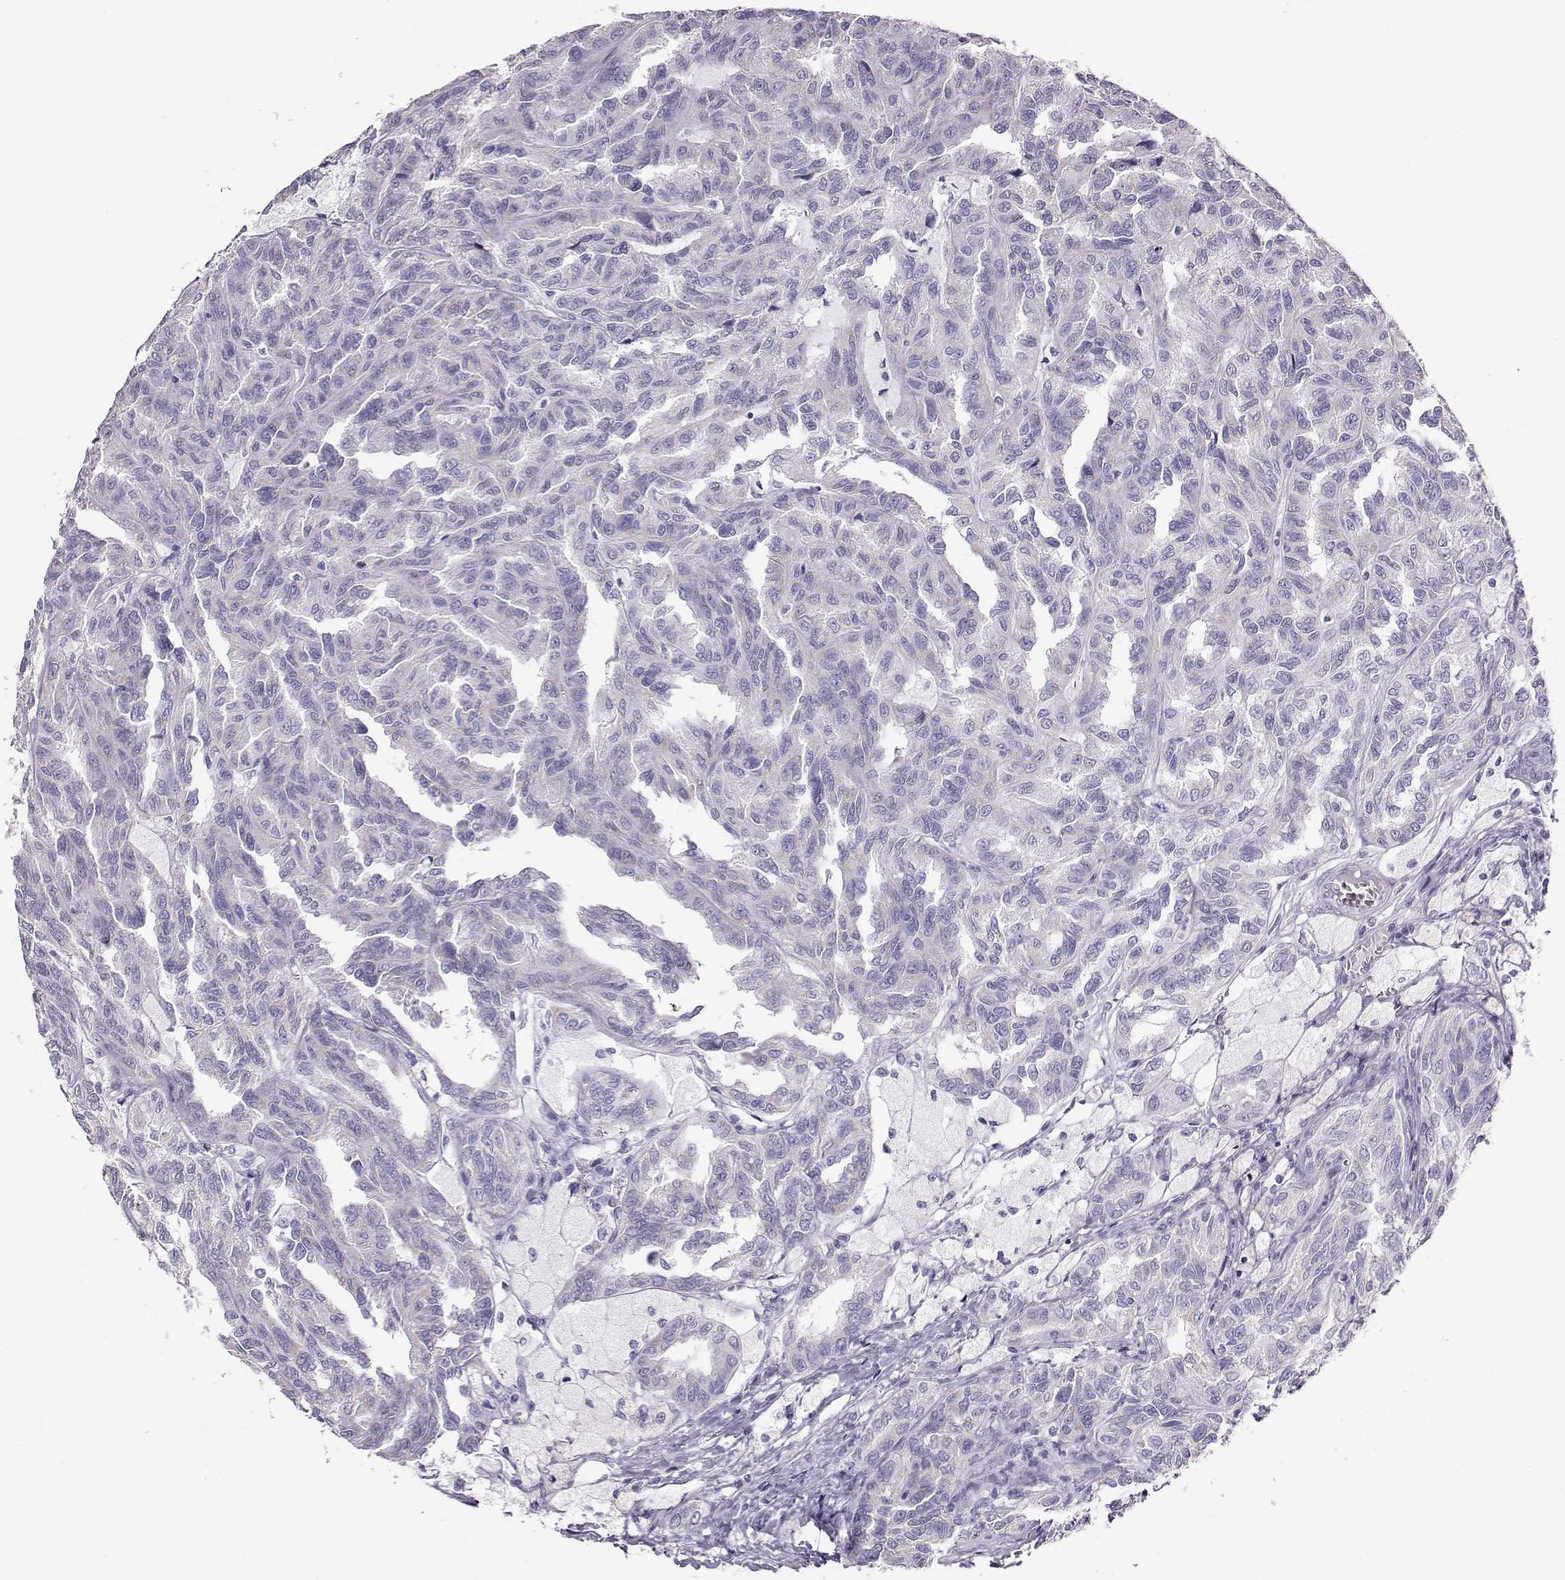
{"staining": {"intensity": "weak", "quantity": "<25%", "location": "cytoplasmic/membranous"}, "tissue": "renal cancer", "cell_type": "Tumor cells", "image_type": "cancer", "snomed": [{"axis": "morphology", "description": "Adenocarcinoma, NOS"}, {"axis": "topography", "description": "Kidney"}], "caption": "Renal adenocarcinoma was stained to show a protein in brown. There is no significant staining in tumor cells.", "gene": "AVP", "patient": {"sex": "male", "age": 79}}